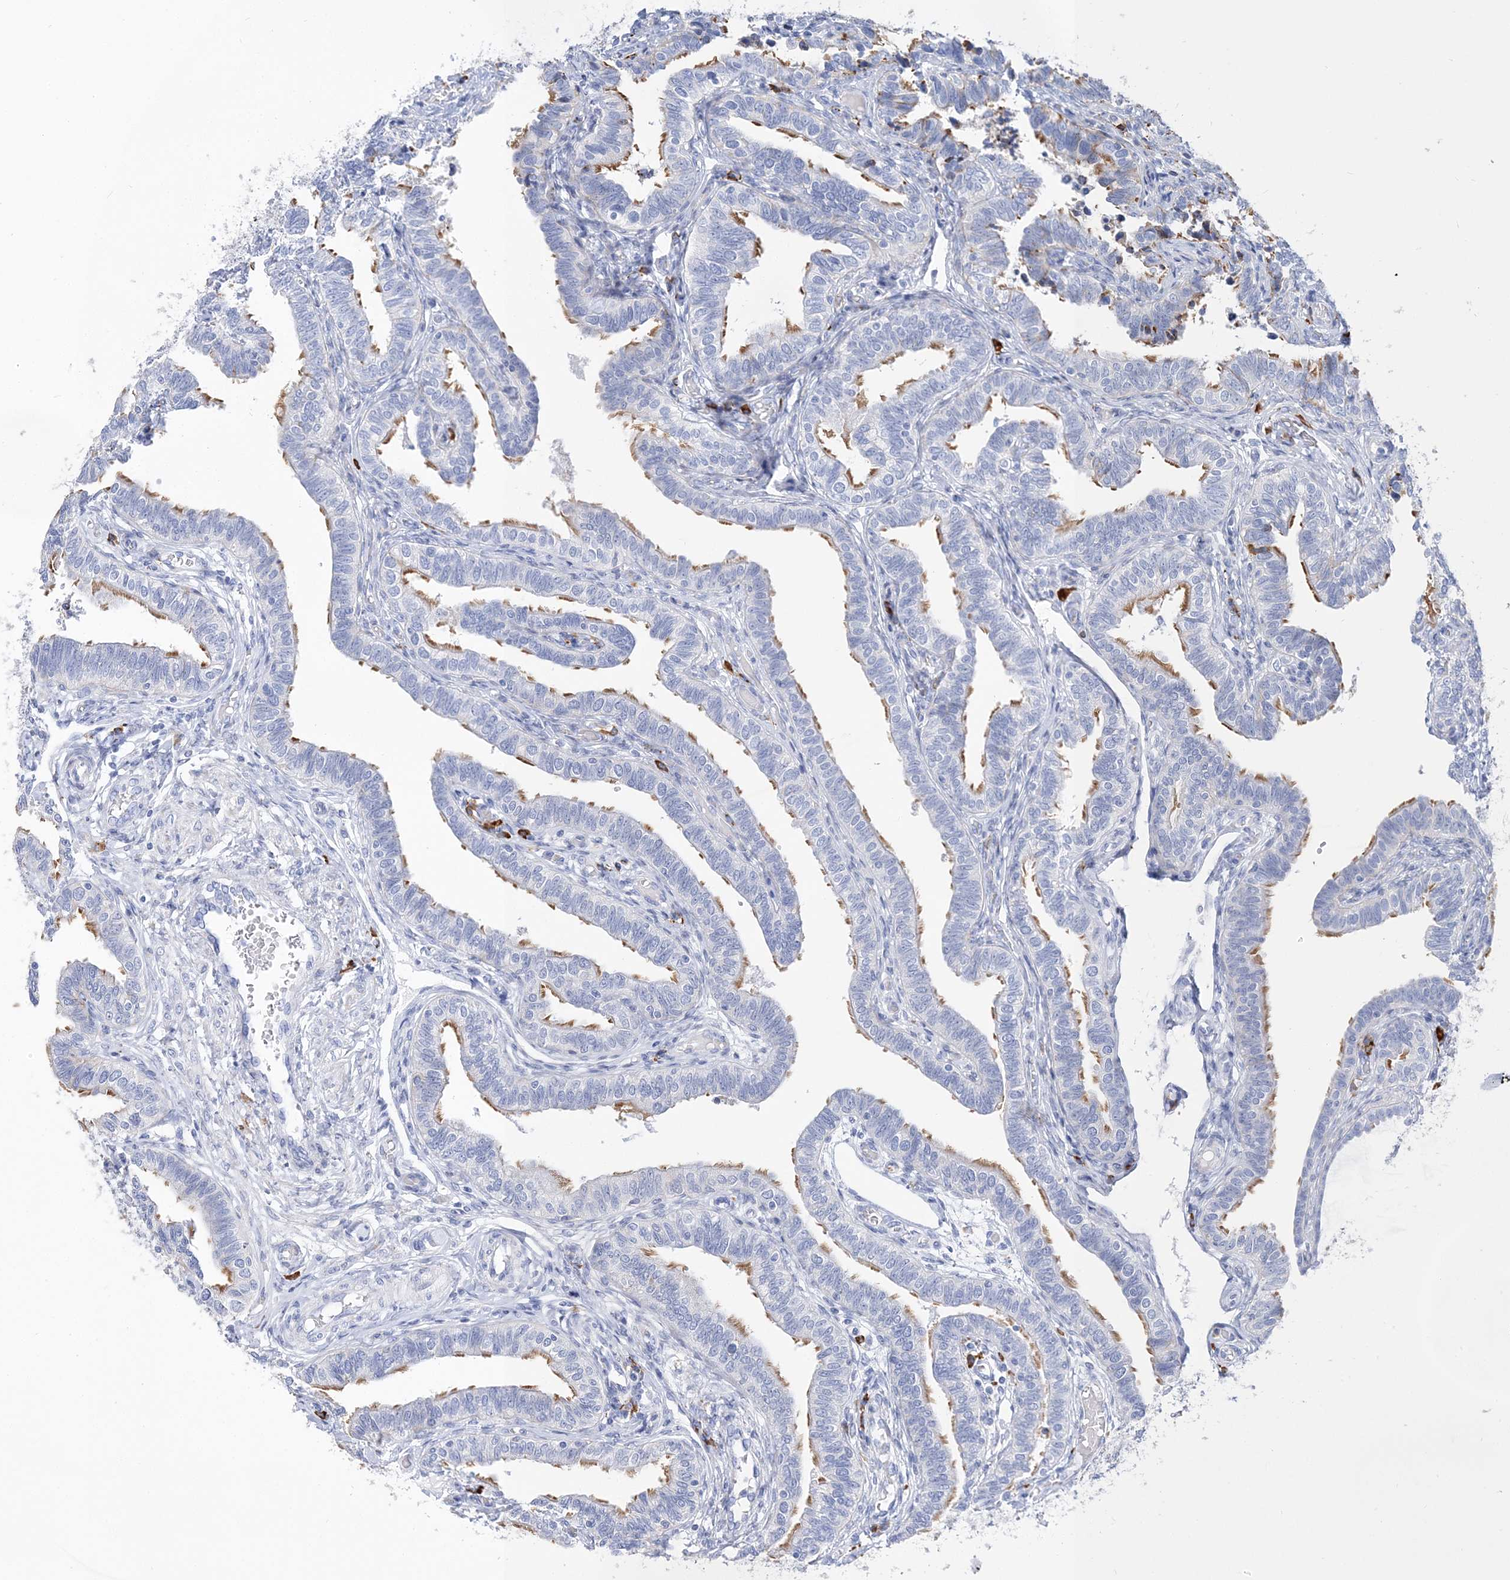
{"staining": {"intensity": "moderate", "quantity": "25%-75%", "location": "cytoplasmic/membranous"}, "tissue": "fallopian tube", "cell_type": "Glandular cells", "image_type": "normal", "snomed": [{"axis": "morphology", "description": "Normal tissue, NOS"}, {"axis": "topography", "description": "Fallopian tube"}], "caption": "Moderate cytoplasmic/membranous expression is appreciated in about 25%-75% of glandular cells in normal fallopian tube. The staining was performed using DAB (3,3'-diaminobenzidine), with brown indicating positive protein expression. Nuclei are stained blue with hematoxylin.", "gene": "TSPYL6", "patient": {"sex": "female", "age": 39}}